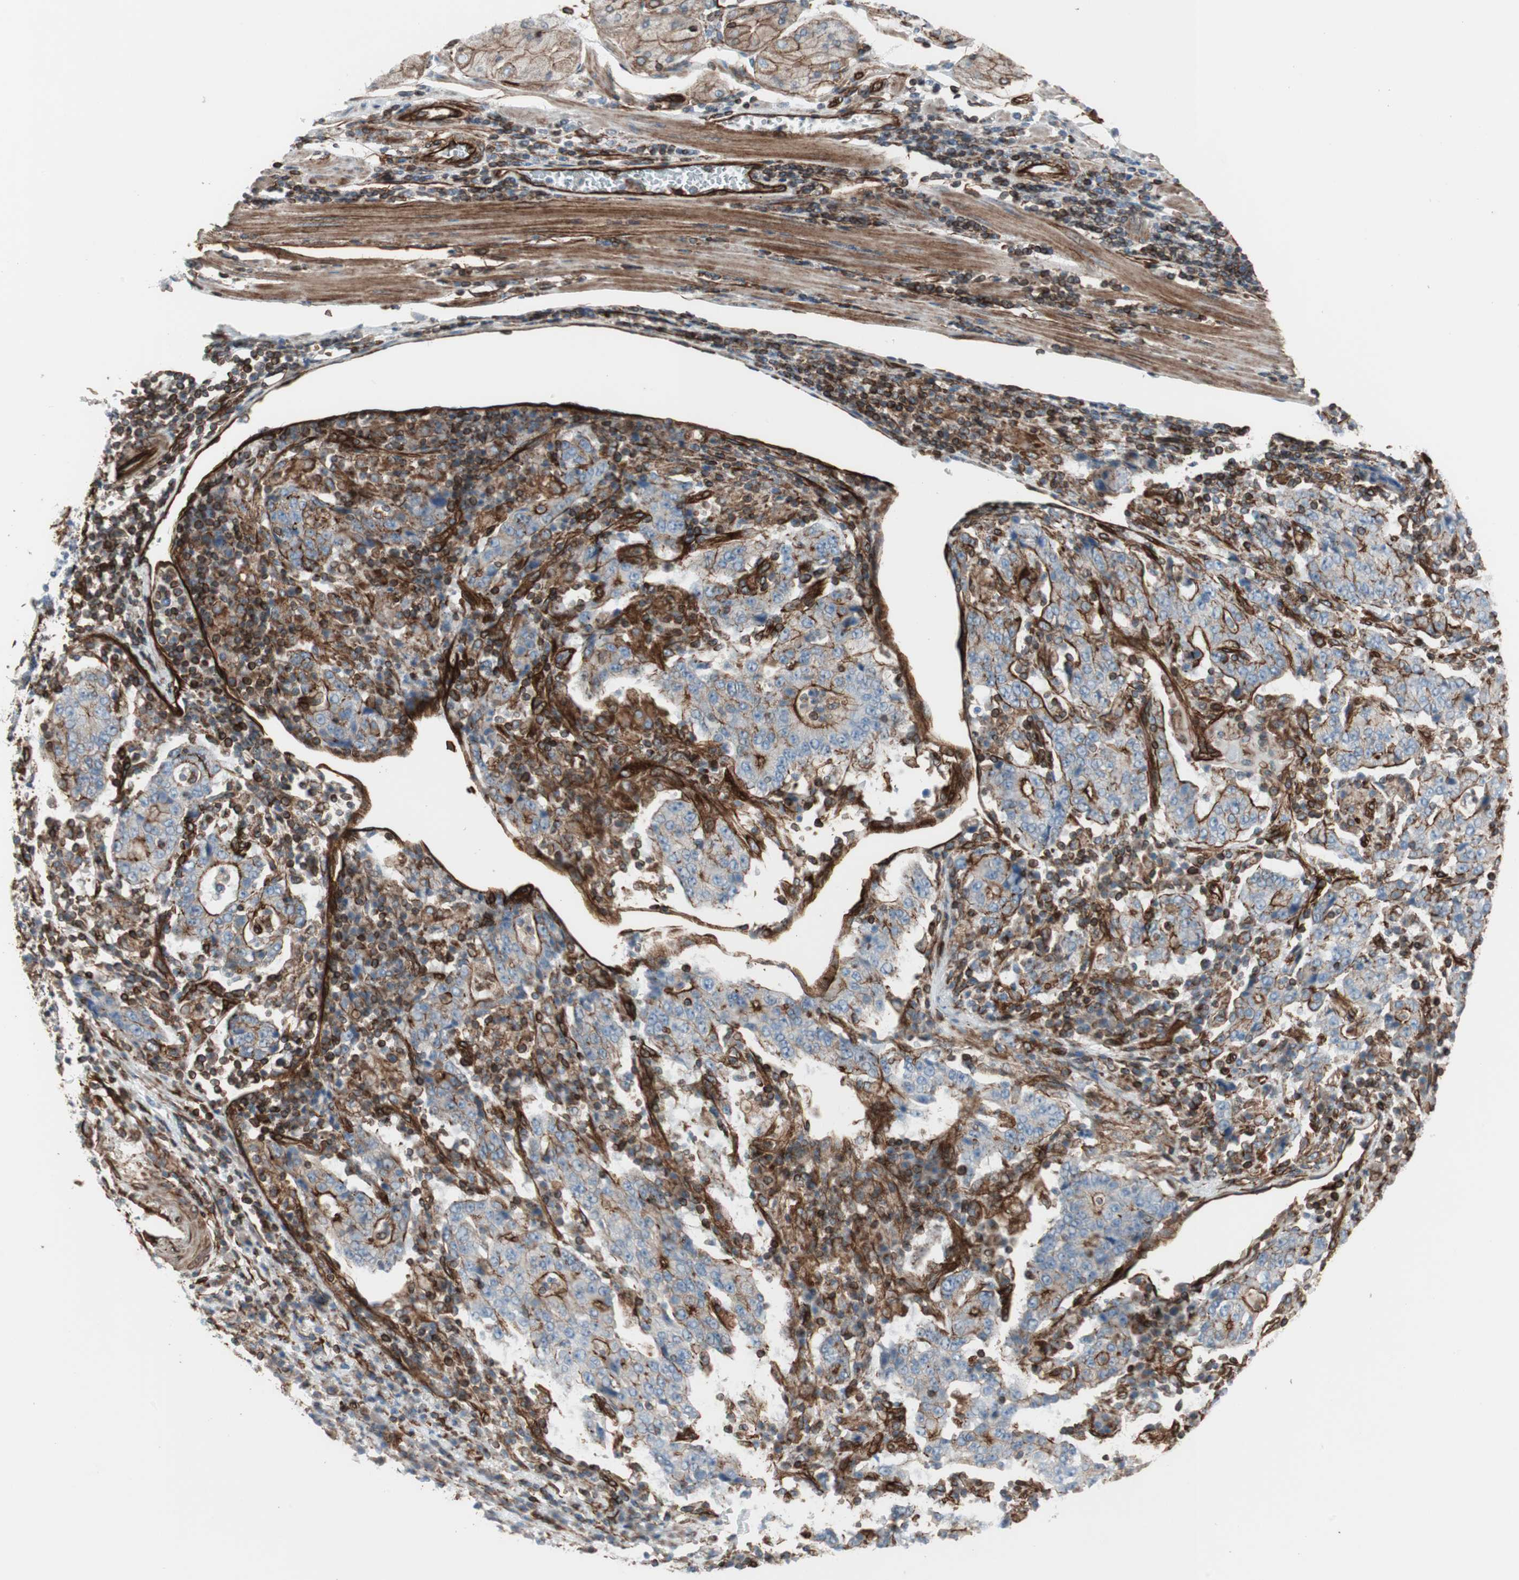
{"staining": {"intensity": "moderate", "quantity": "25%-75%", "location": "cytoplasmic/membranous"}, "tissue": "stomach cancer", "cell_type": "Tumor cells", "image_type": "cancer", "snomed": [{"axis": "morphology", "description": "Normal tissue, NOS"}, {"axis": "morphology", "description": "Adenocarcinoma, NOS"}, {"axis": "topography", "description": "Stomach, upper"}, {"axis": "topography", "description": "Stomach"}], "caption": "The immunohistochemical stain highlights moderate cytoplasmic/membranous expression in tumor cells of stomach cancer tissue.", "gene": "TCTA", "patient": {"sex": "male", "age": 59}}